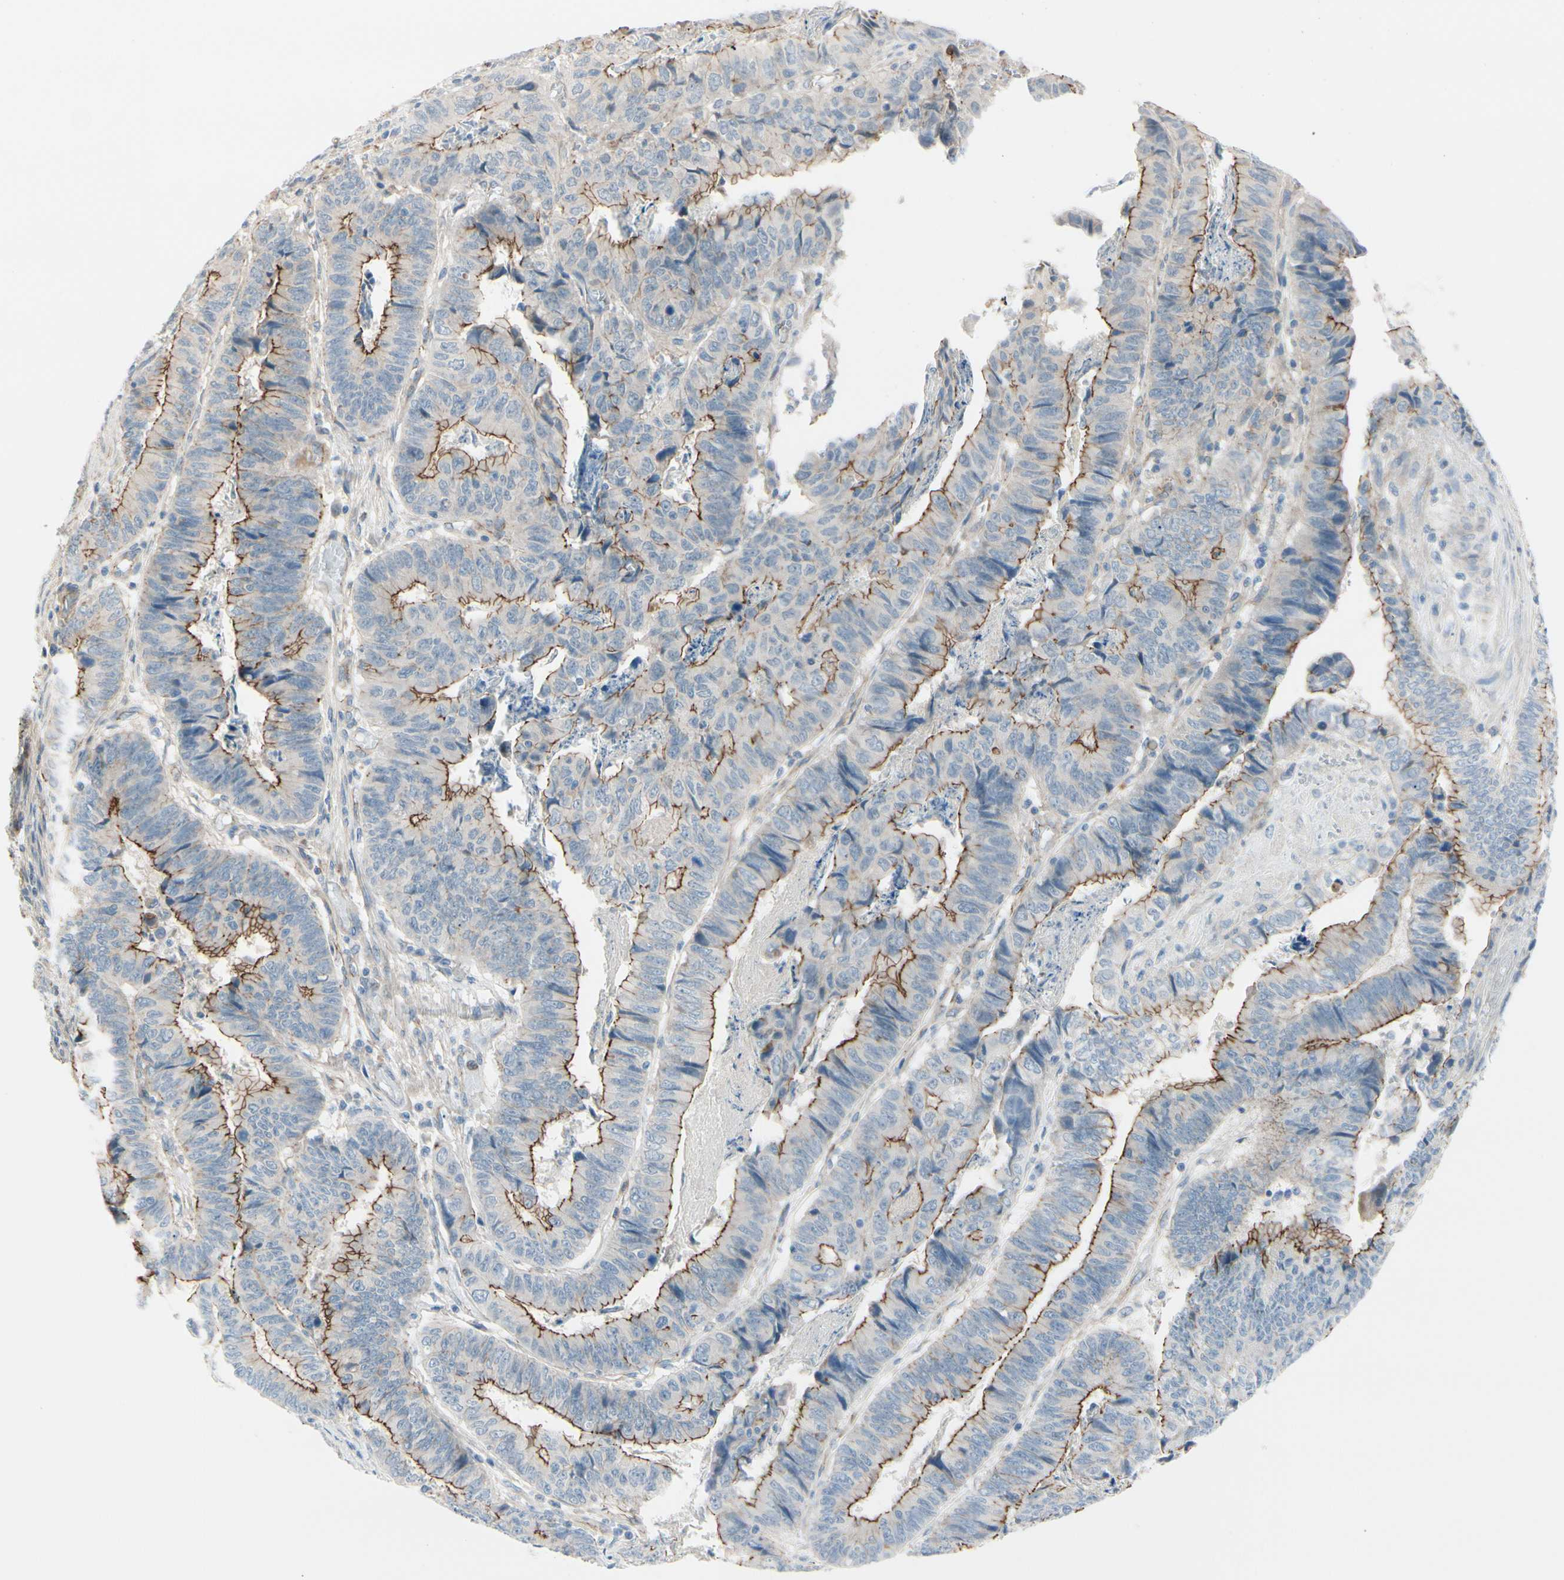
{"staining": {"intensity": "moderate", "quantity": "25%-75%", "location": "cytoplasmic/membranous"}, "tissue": "stomach cancer", "cell_type": "Tumor cells", "image_type": "cancer", "snomed": [{"axis": "morphology", "description": "Adenocarcinoma, NOS"}, {"axis": "topography", "description": "Stomach, lower"}], "caption": "Immunohistochemistry photomicrograph of stomach cancer stained for a protein (brown), which shows medium levels of moderate cytoplasmic/membranous expression in approximately 25%-75% of tumor cells.", "gene": "TJP1", "patient": {"sex": "male", "age": 77}}